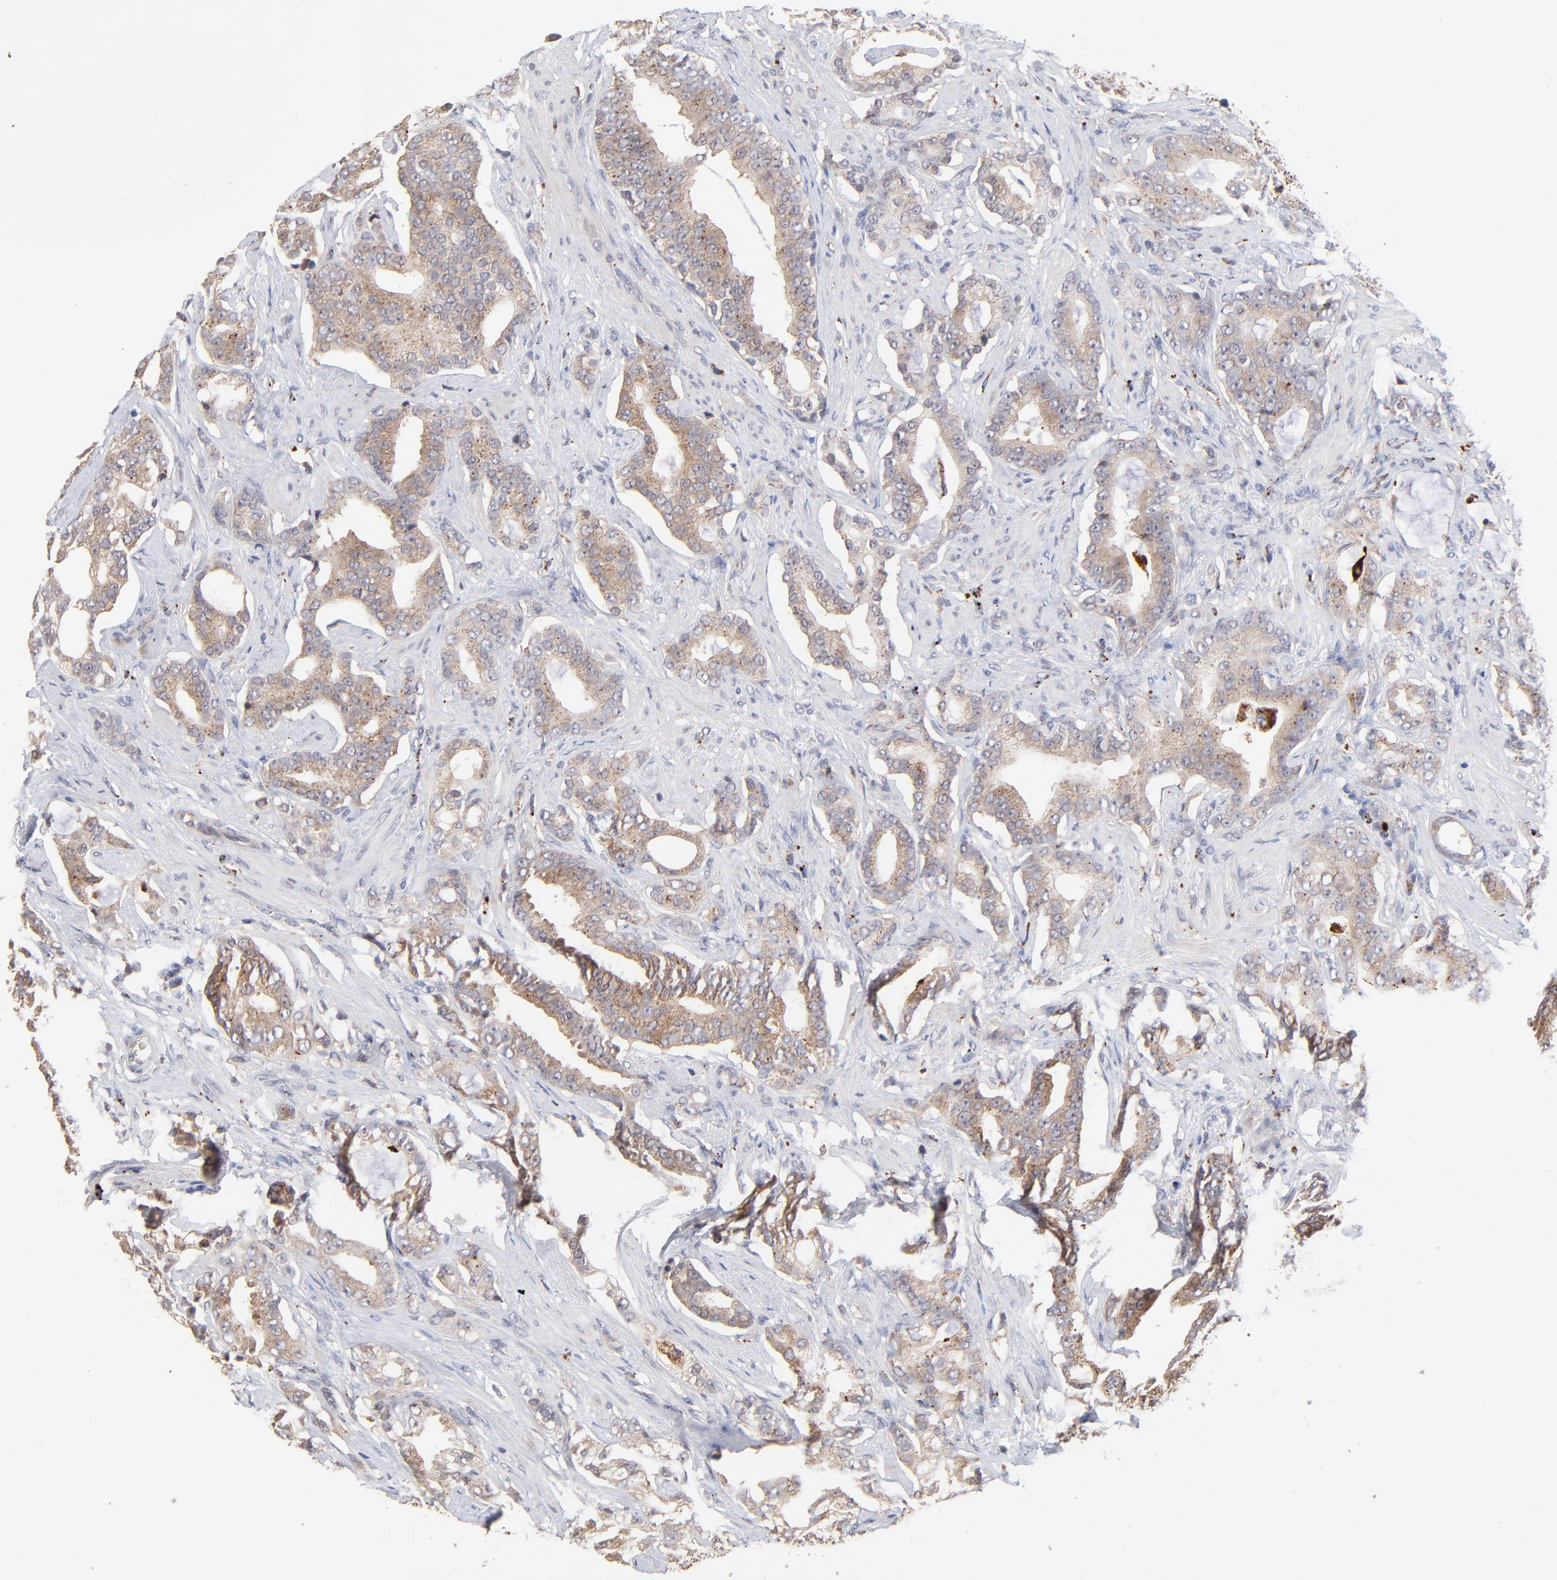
{"staining": {"intensity": "moderate", "quantity": ">75%", "location": "cytoplasmic/membranous"}, "tissue": "prostate cancer", "cell_type": "Tumor cells", "image_type": "cancer", "snomed": [{"axis": "morphology", "description": "Adenocarcinoma, Low grade"}, {"axis": "topography", "description": "Prostate"}], "caption": "Approximately >75% of tumor cells in human prostate cancer (adenocarcinoma (low-grade)) display moderate cytoplasmic/membranous protein expression as visualized by brown immunohistochemical staining.", "gene": "PDE4B", "patient": {"sex": "male", "age": 58}}